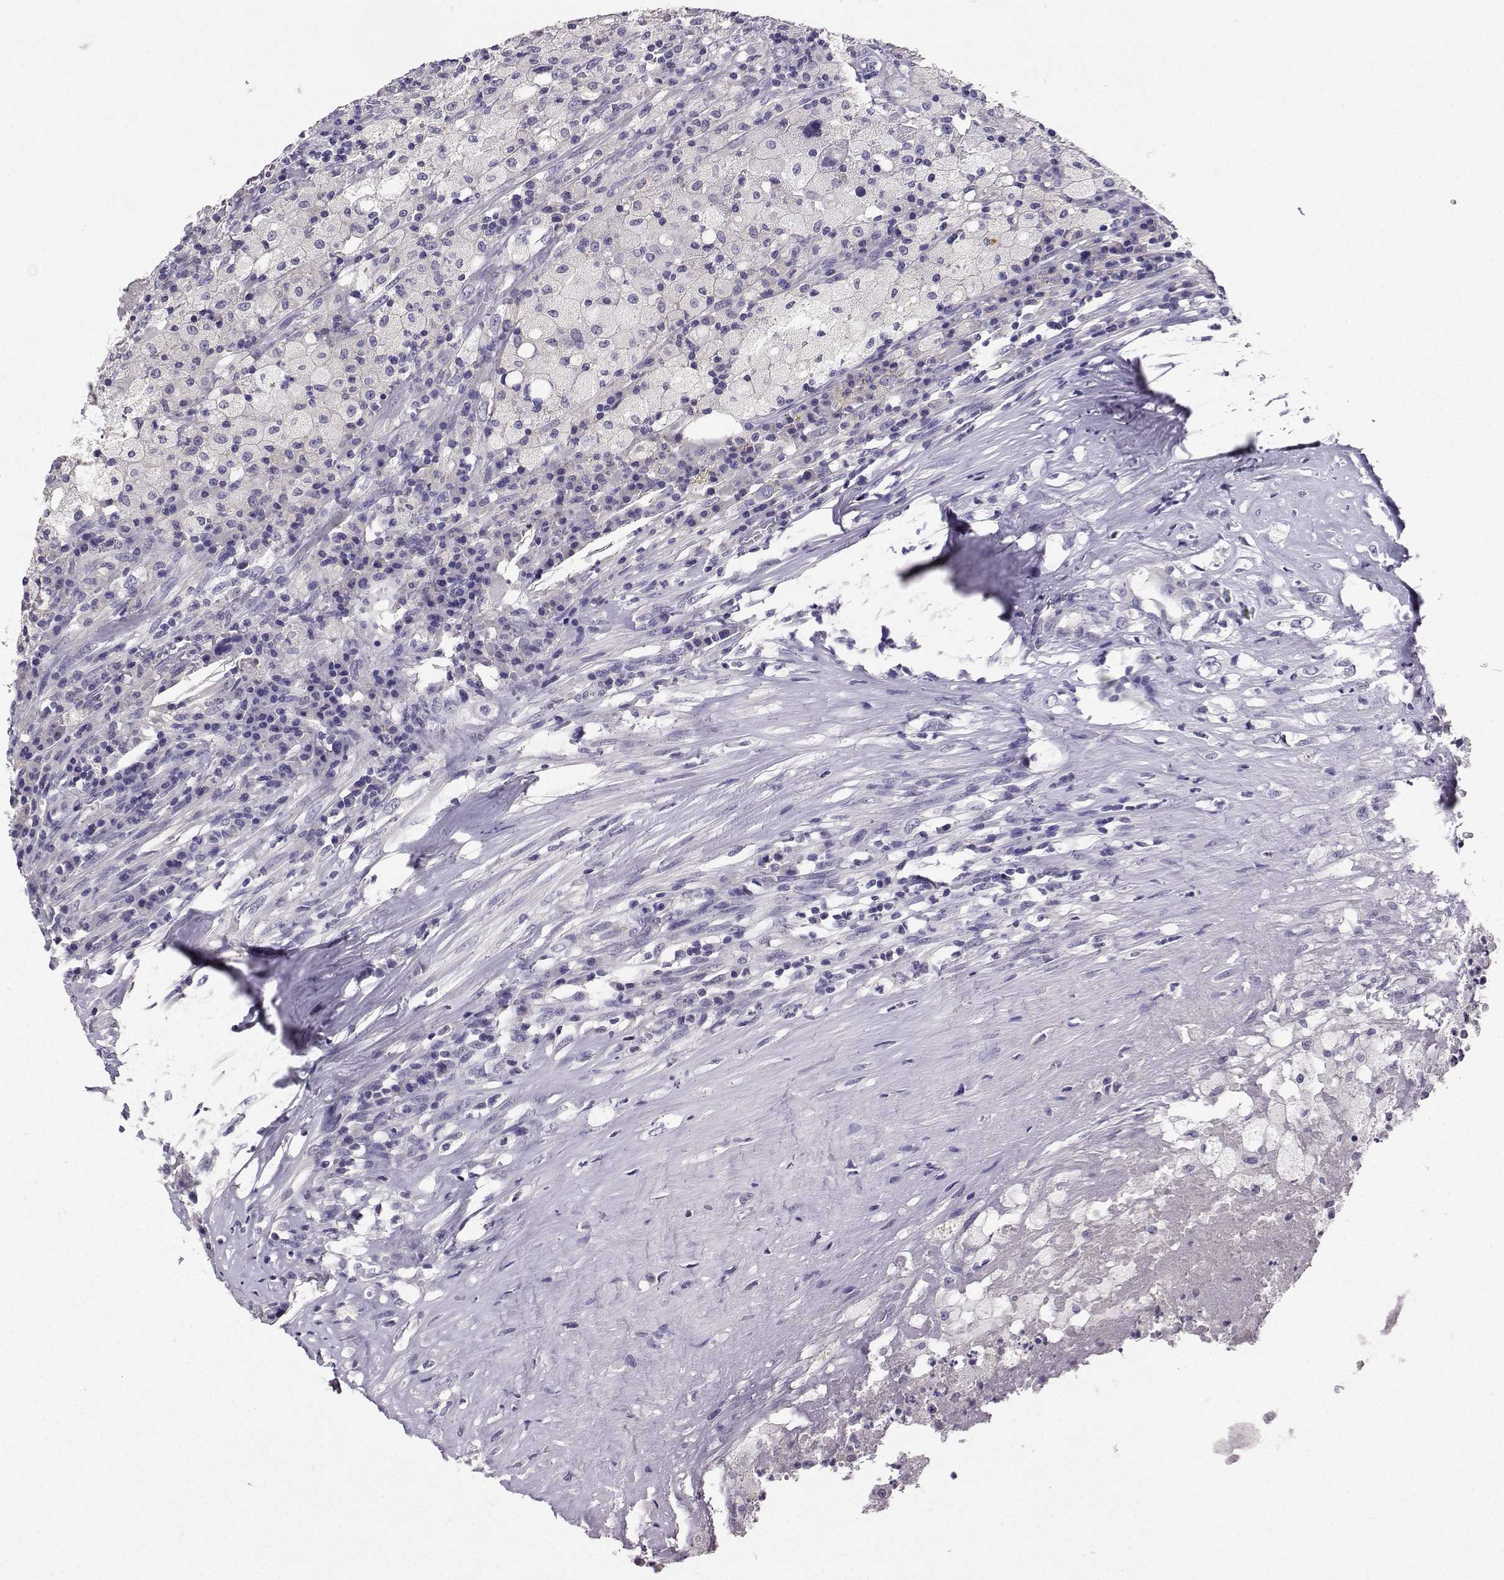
{"staining": {"intensity": "negative", "quantity": "none", "location": "none"}, "tissue": "testis cancer", "cell_type": "Tumor cells", "image_type": "cancer", "snomed": [{"axis": "morphology", "description": "Necrosis, NOS"}, {"axis": "morphology", "description": "Carcinoma, Embryonal, NOS"}, {"axis": "topography", "description": "Testis"}], "caption": "Tumor cells show no significant staining in testis cancer.", "gene": "SPAG11B", "patient": {"sex": "male", "age": 19}}